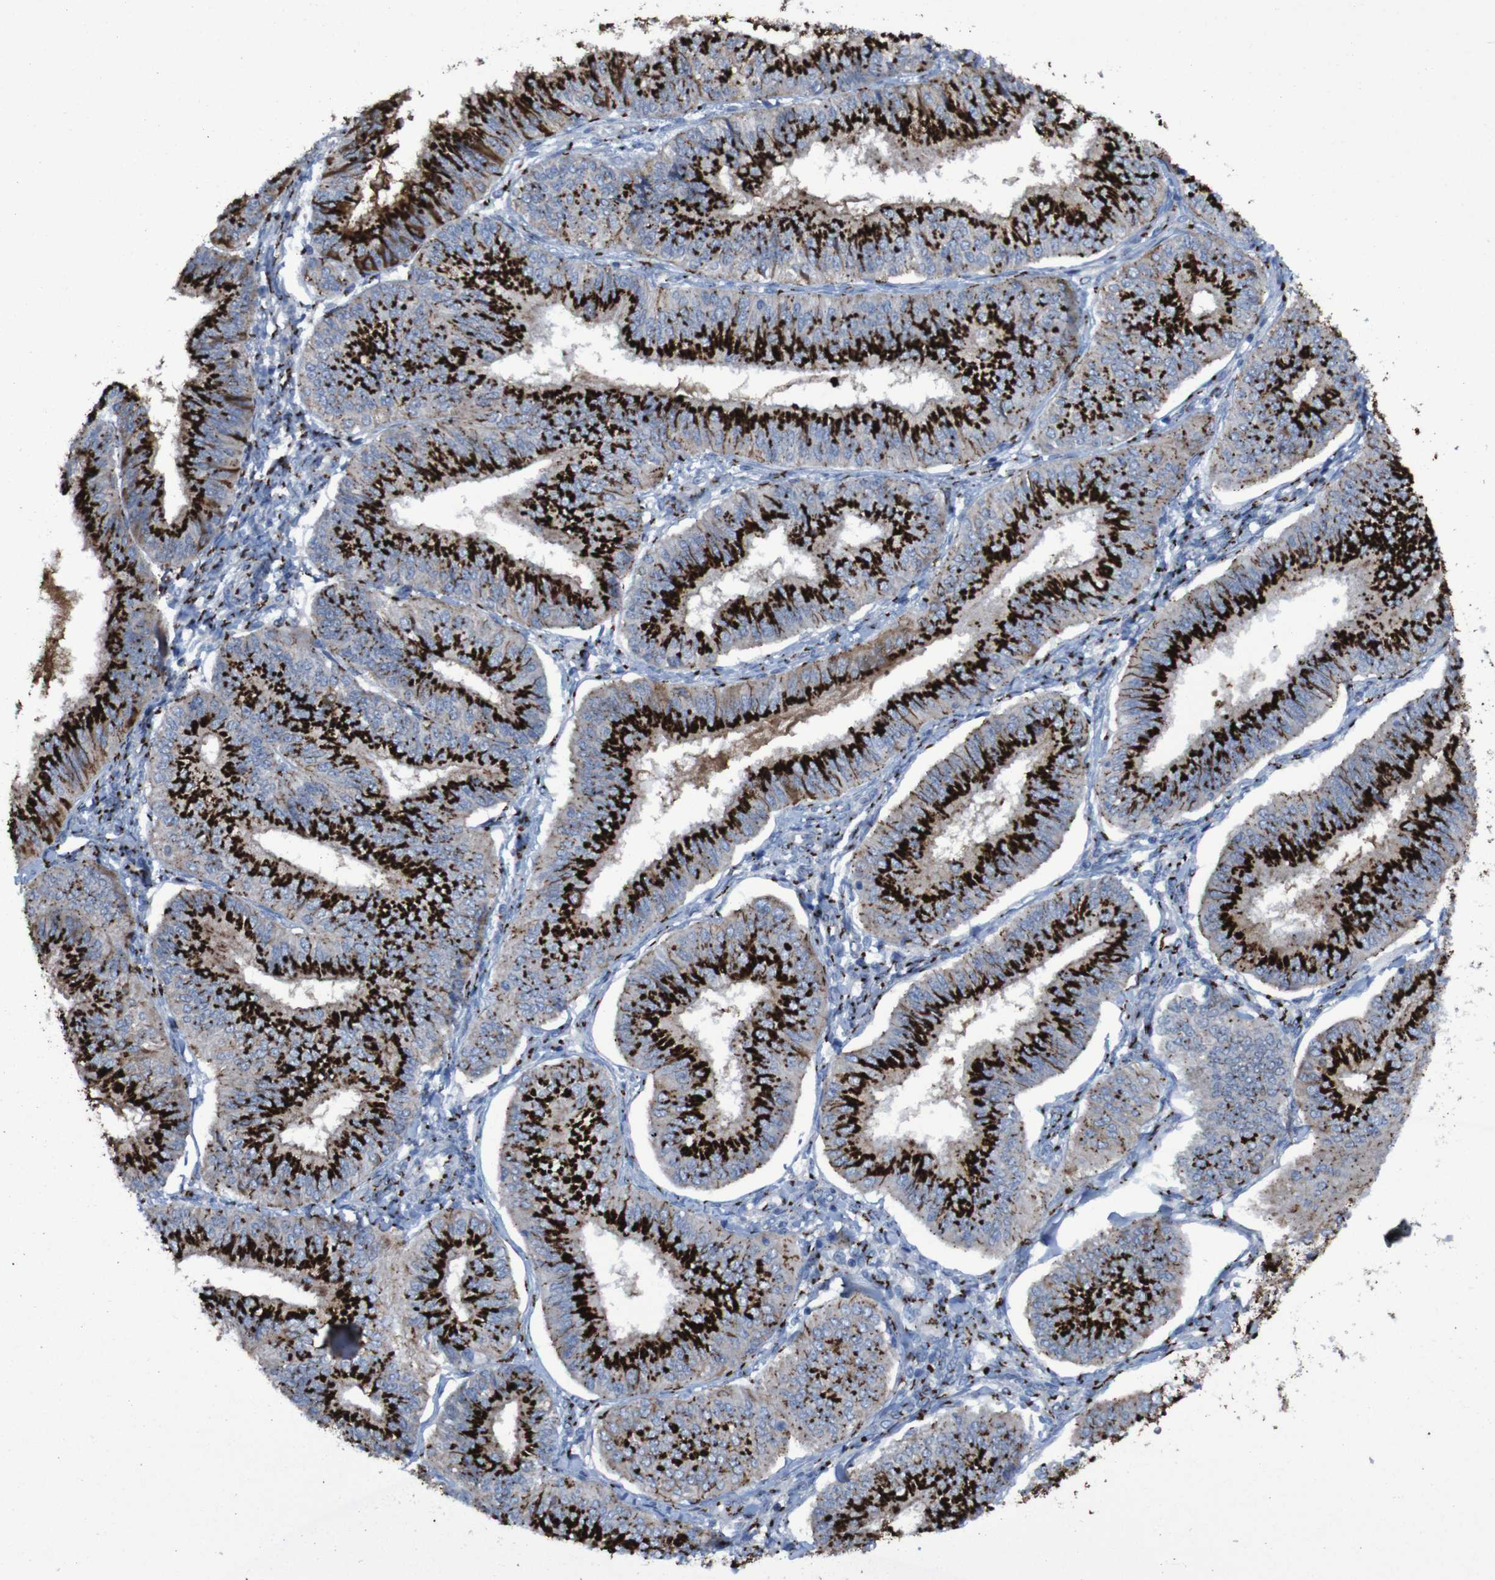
{"staining": {"intensity": "strong", "quantity": ">75%", "location": "cytoplasmic/membranous"}, "tissue": "endometrial cancer", "cell_type": "Tumor cells", "image_type": "cancer", "snomed": [{"axis": "morphology", "description": "Adenocarcinoma, NOS"}, {"axis": "topography", "description": "Endometrium"}], "caption": "Endometrial cancer (adenocarcinoma) stained with IHC demonstrates strong cytoplasmic/membranous staining in about >75% of tumor cells. Nuclei are stained in blue.", "gene": "GOLM1", "patient": {"sex": "female", "age": 58}}